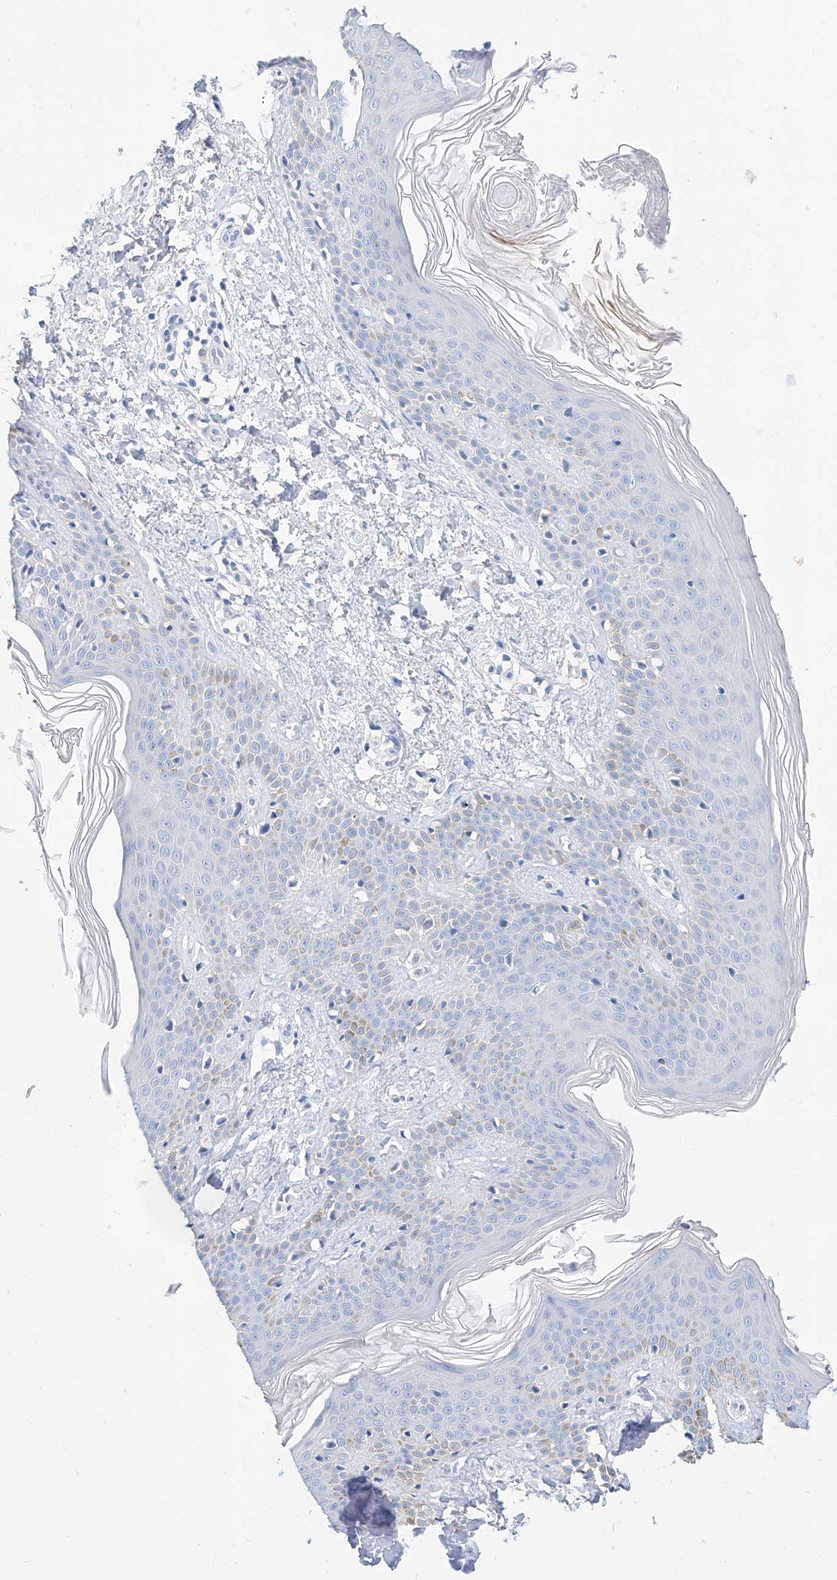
{"staining": {"intensity": "negative", "quantity": "none", "location": "none"}, "tissue": "skin", "cell_type": "Fibroblasts", "image_type": "normal", "snomed": [{"axis": "morphology", "description": "Normal tissue, NOS"}, {"axis": "topography", "description": "Skin"}], "caption": "The photomicrograph exhibits no staining of fibroblasts in unremarkable skin.", "gene": "SLC25A29", "patient": {"sex": "male", "age": 37}}